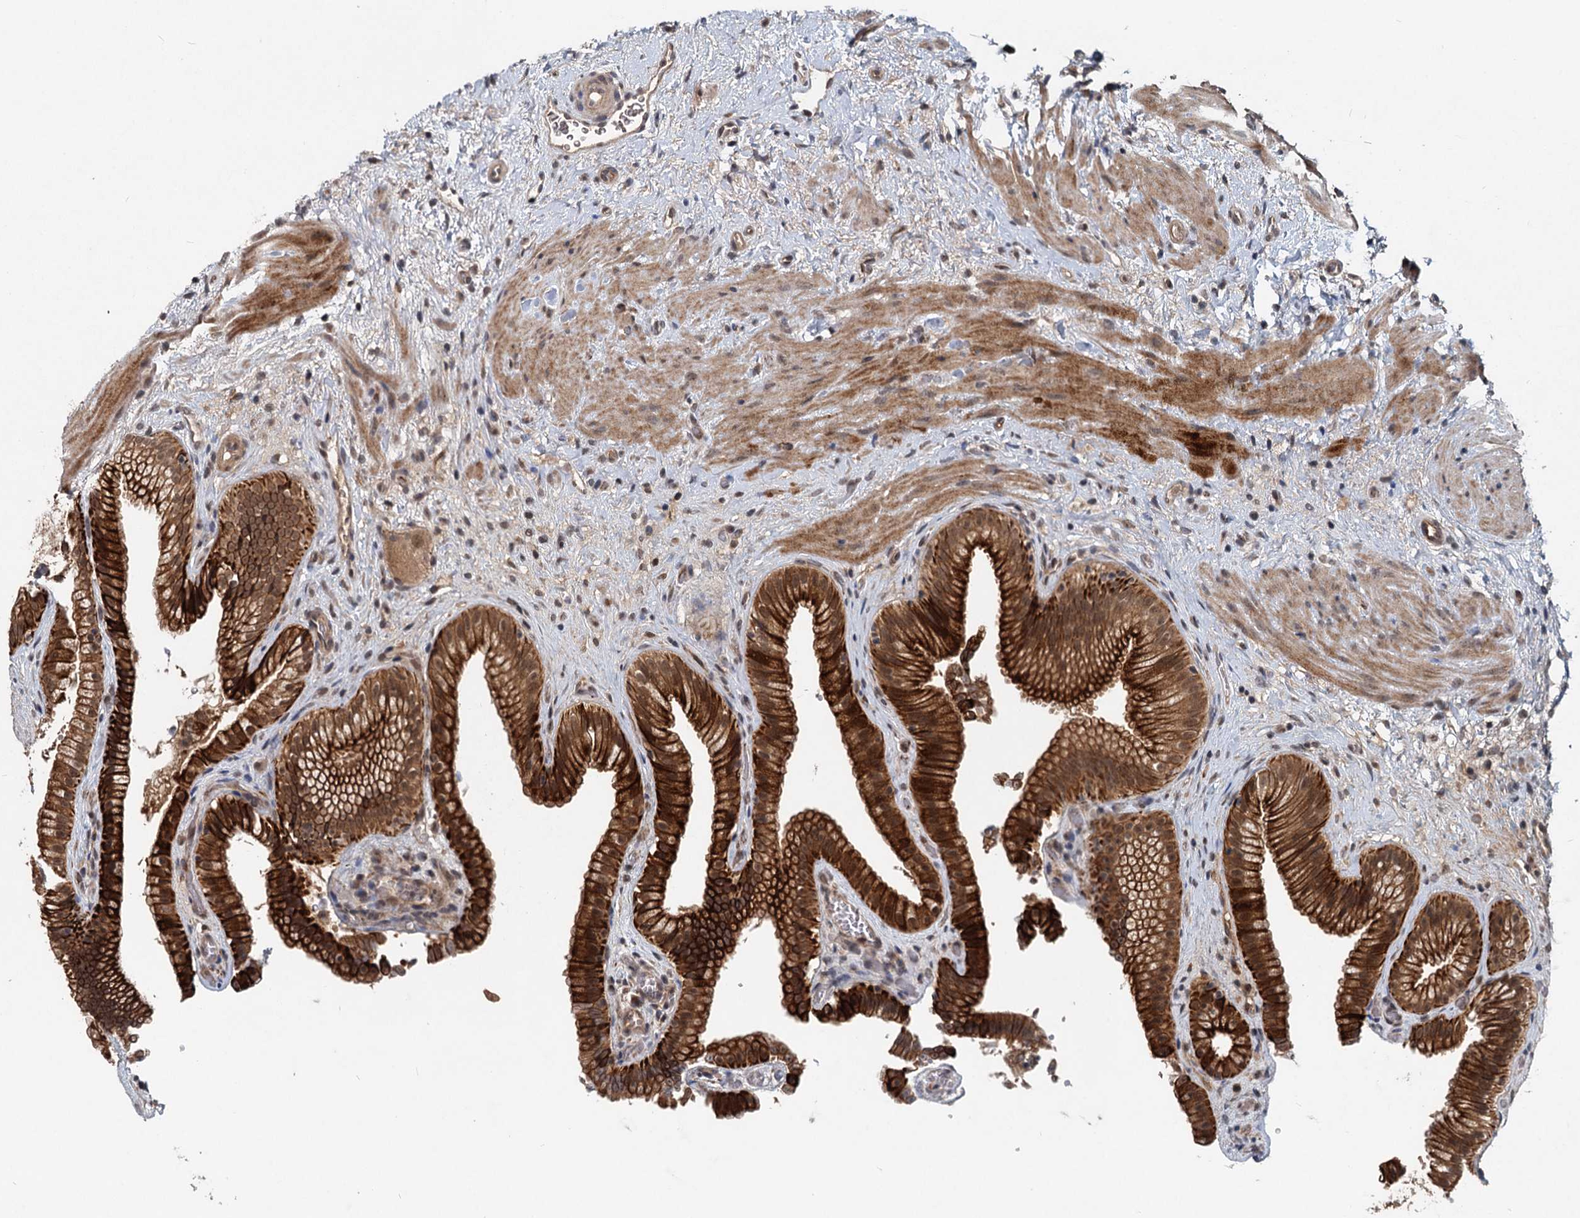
{"staining": {"intensity": "strong", "quantity": ">75%", "location": "cytoplasmic/membranous"}, "tissue": "gallbladder", "cell_type": "Glandular cells", "image_type": "normal", "snomed": [{"axis": "morphology", "description": "Normal tissue, NOS"}, {"axis": "morphology", "description": "Inflammation, NOS"}, {"axis": "topography", "description": "Gallbladder"}], "caption": "Approximately >75% of glandular cells in normal human gallbladder exhibit strong cytoplasmic/membranous protein expression as visualized by brown immunohistochemical staining.", "gene": "RITA1", "patient": {"sex": "male", "age": 51}}